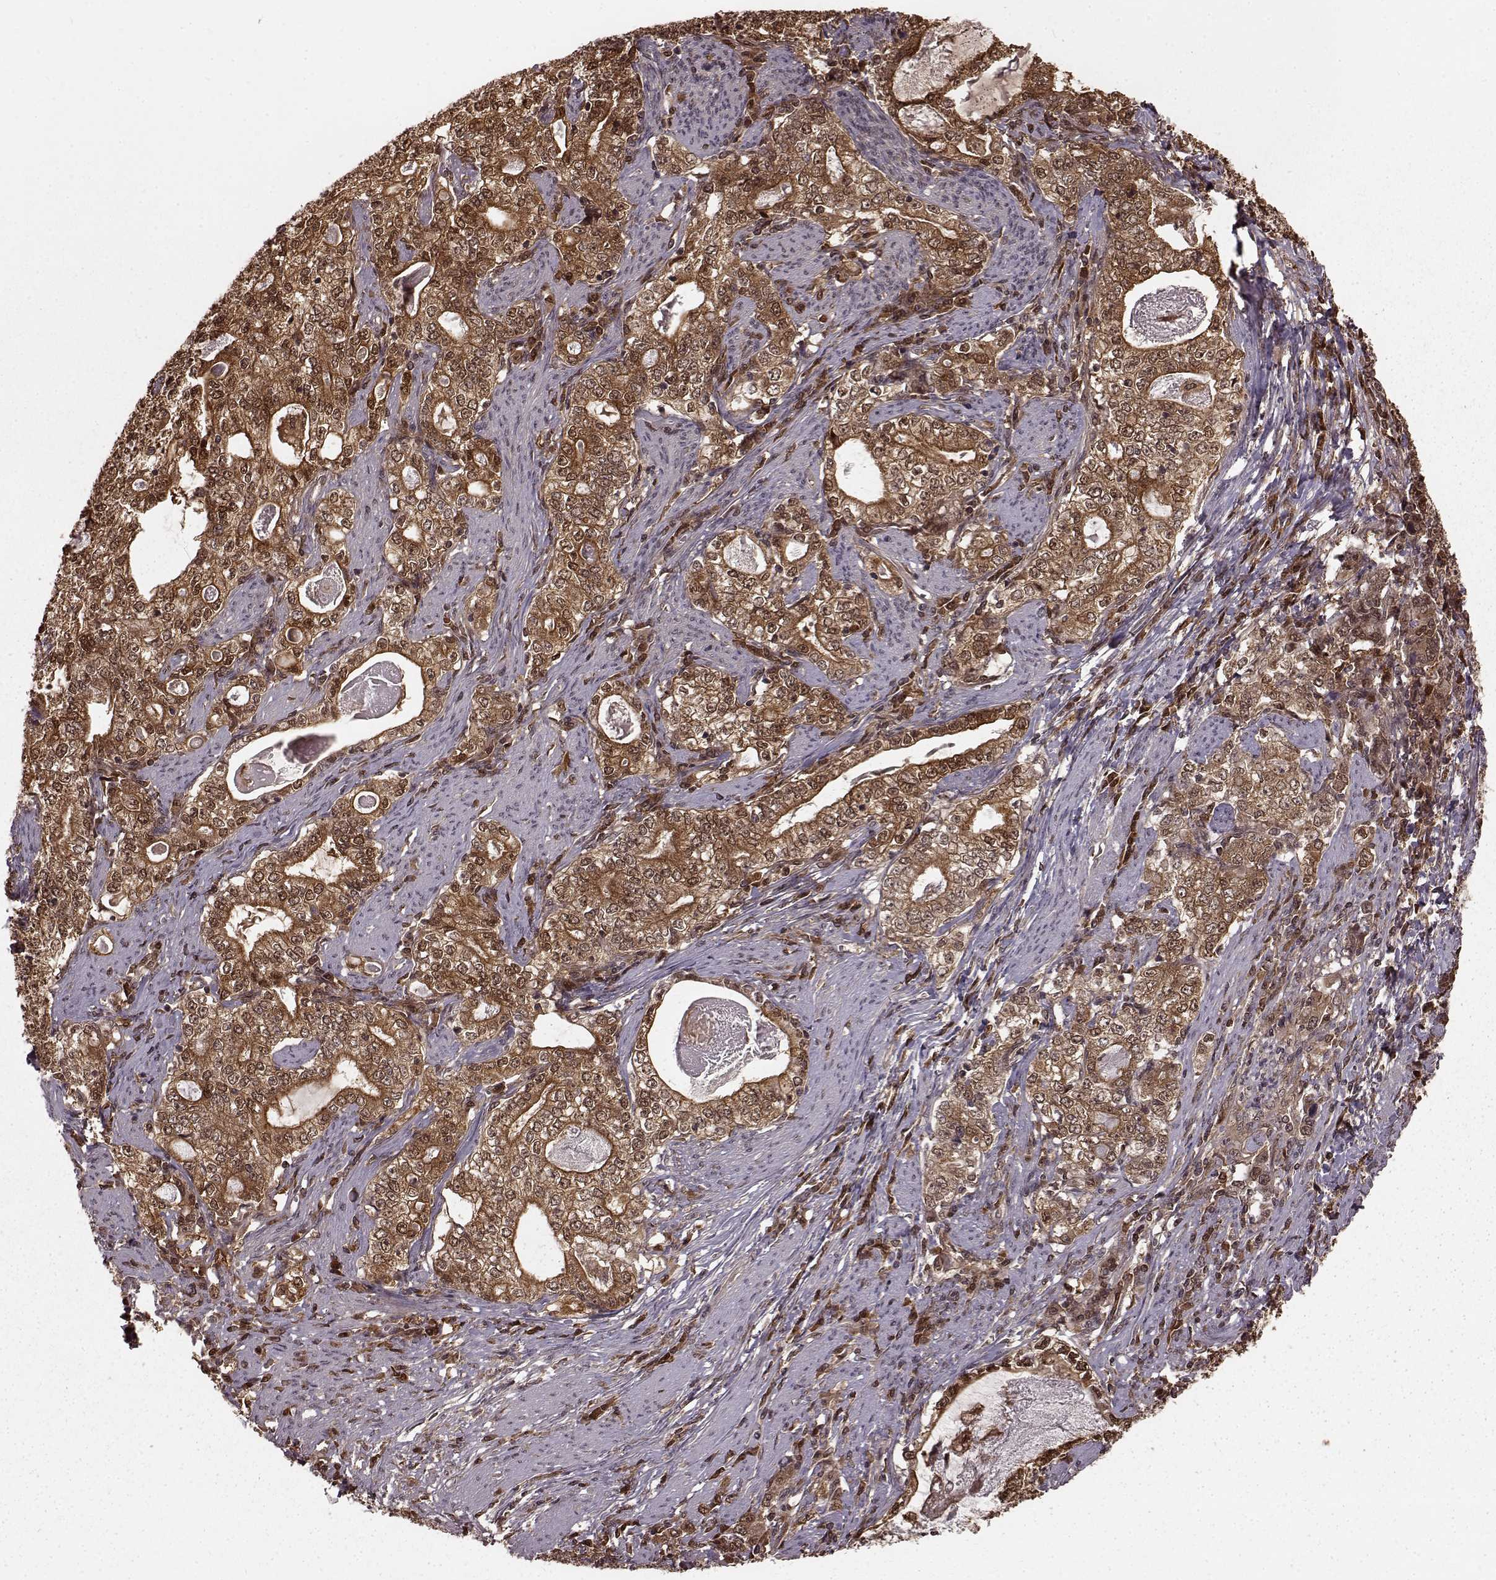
{"staining": {"intensity": "moderate", "quantity": ">75%", "location": "cytoplasmic/membranous,nuclear"}, "tissue": "stomach cancer", "cell_type": "Tumor cells", "image_type": "cancer", "snomed": [{"axis": "morphology", "description": "Adenocarcinoma, NOS"}, {"axis": "topography", "description": "Stomach, lower"}], "caption": "The photomicrograph displays a brown stain indicating the presence of a protein in the cytoplasmic/membranous and nuclear of tumor cells in adenocarcinoma (stomach).", "gene": "GSS", "patient": {"sex": "female", "age": 72}}